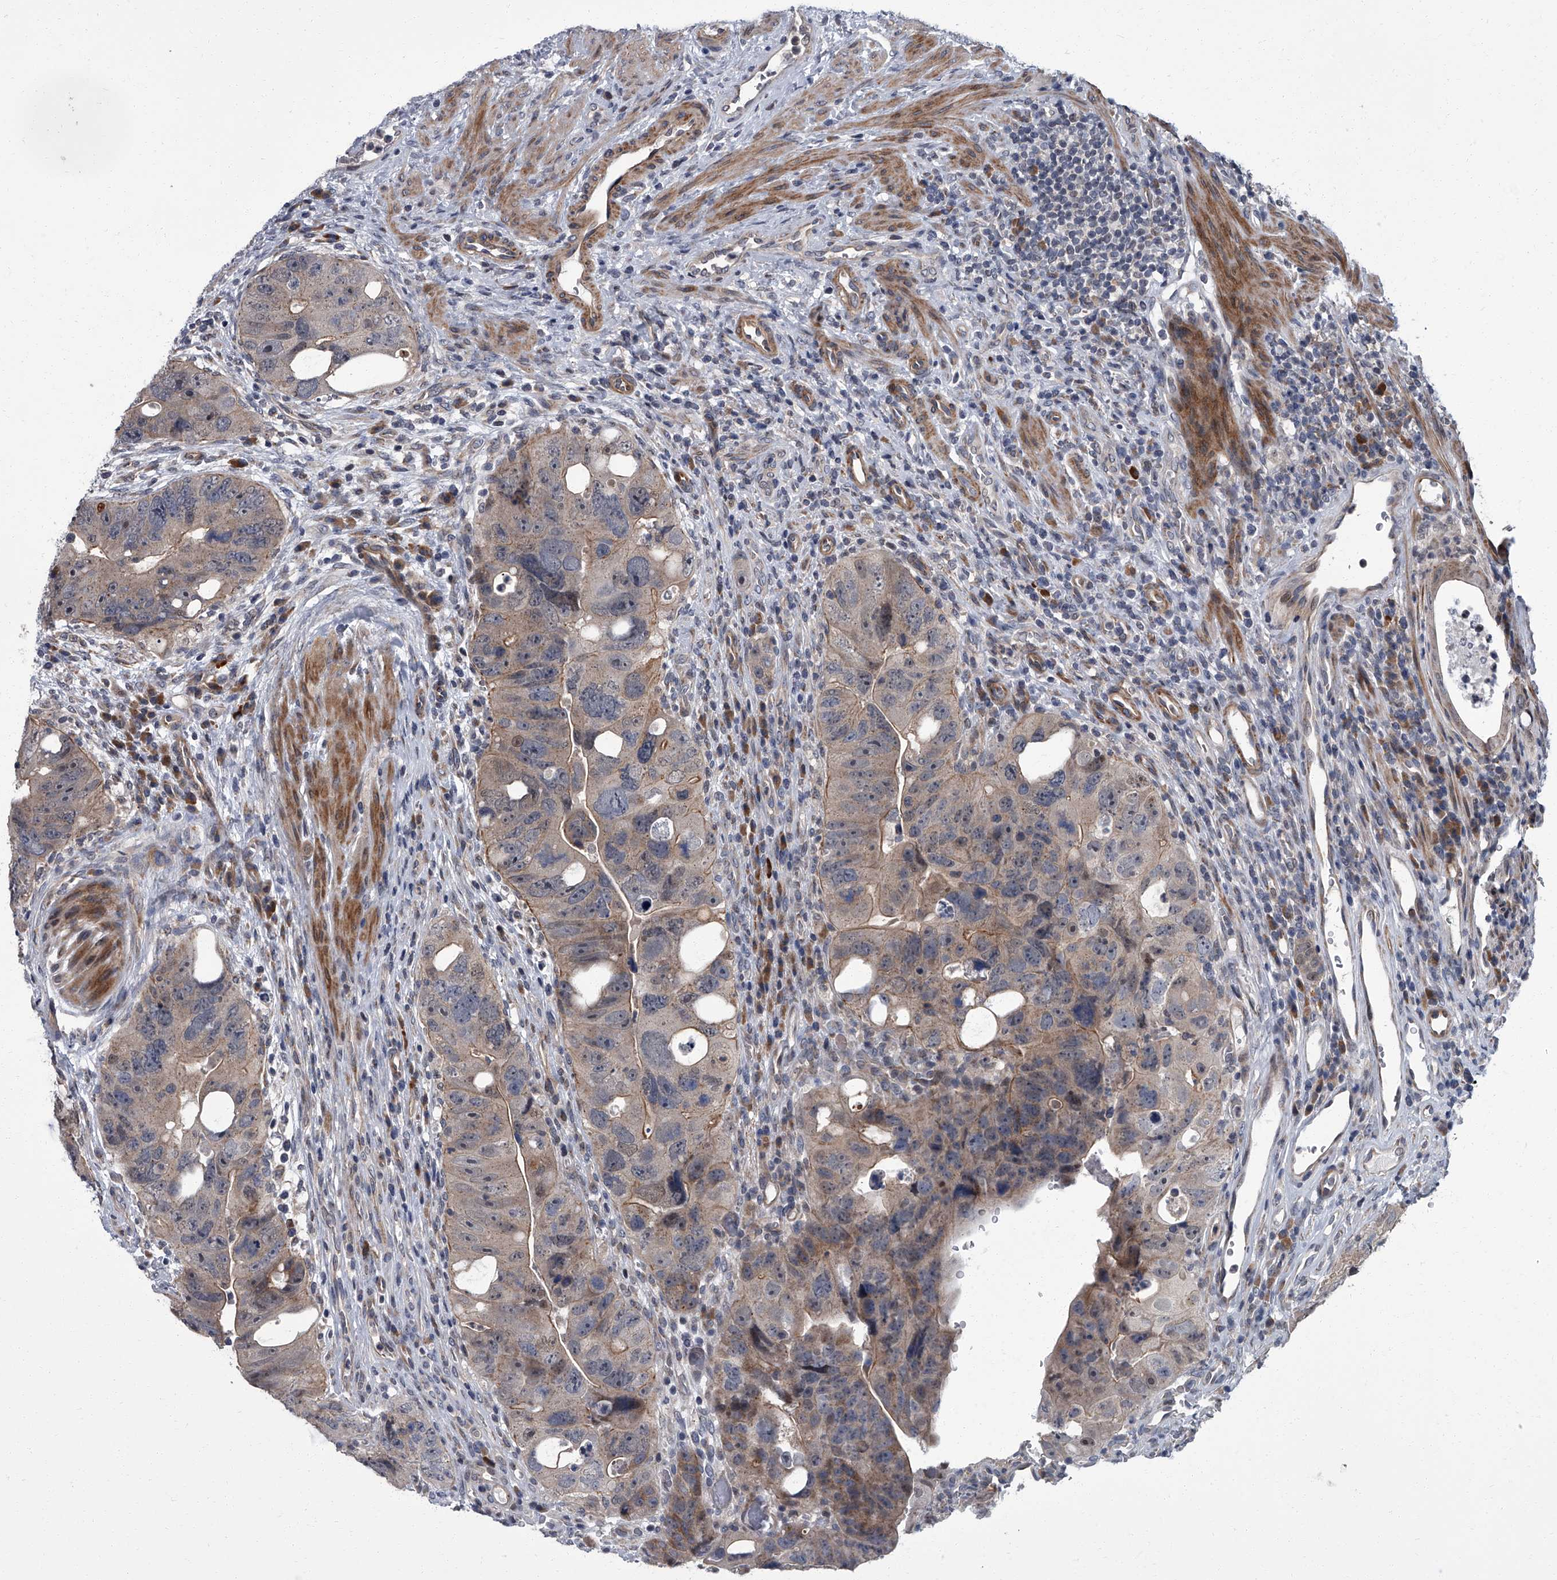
{"staining": {"intensity": "moderate", "quantity": "<25%", "location": "cytoplasmic/membranous"}, "tissue": "colorectal cancer", "cell_type": "Tumor cells", "image_type": "cancer", "snomed": [{"axis": "morphology", "description": "Adenocarcinoma, NOS"}, {"axis": "topography", "description": "Rectum"}], "caption": "Immunohistochemistry (DAB (3,3'-diaminobenzidine)) staining of human colorectal adenocarcinoma demonstrates moderate cytoplasmic/membranous protein positivity in approximately <25% of tumor cells.", "gene": "ZNF274", "patient": {"sex": "male", "age": 59}}